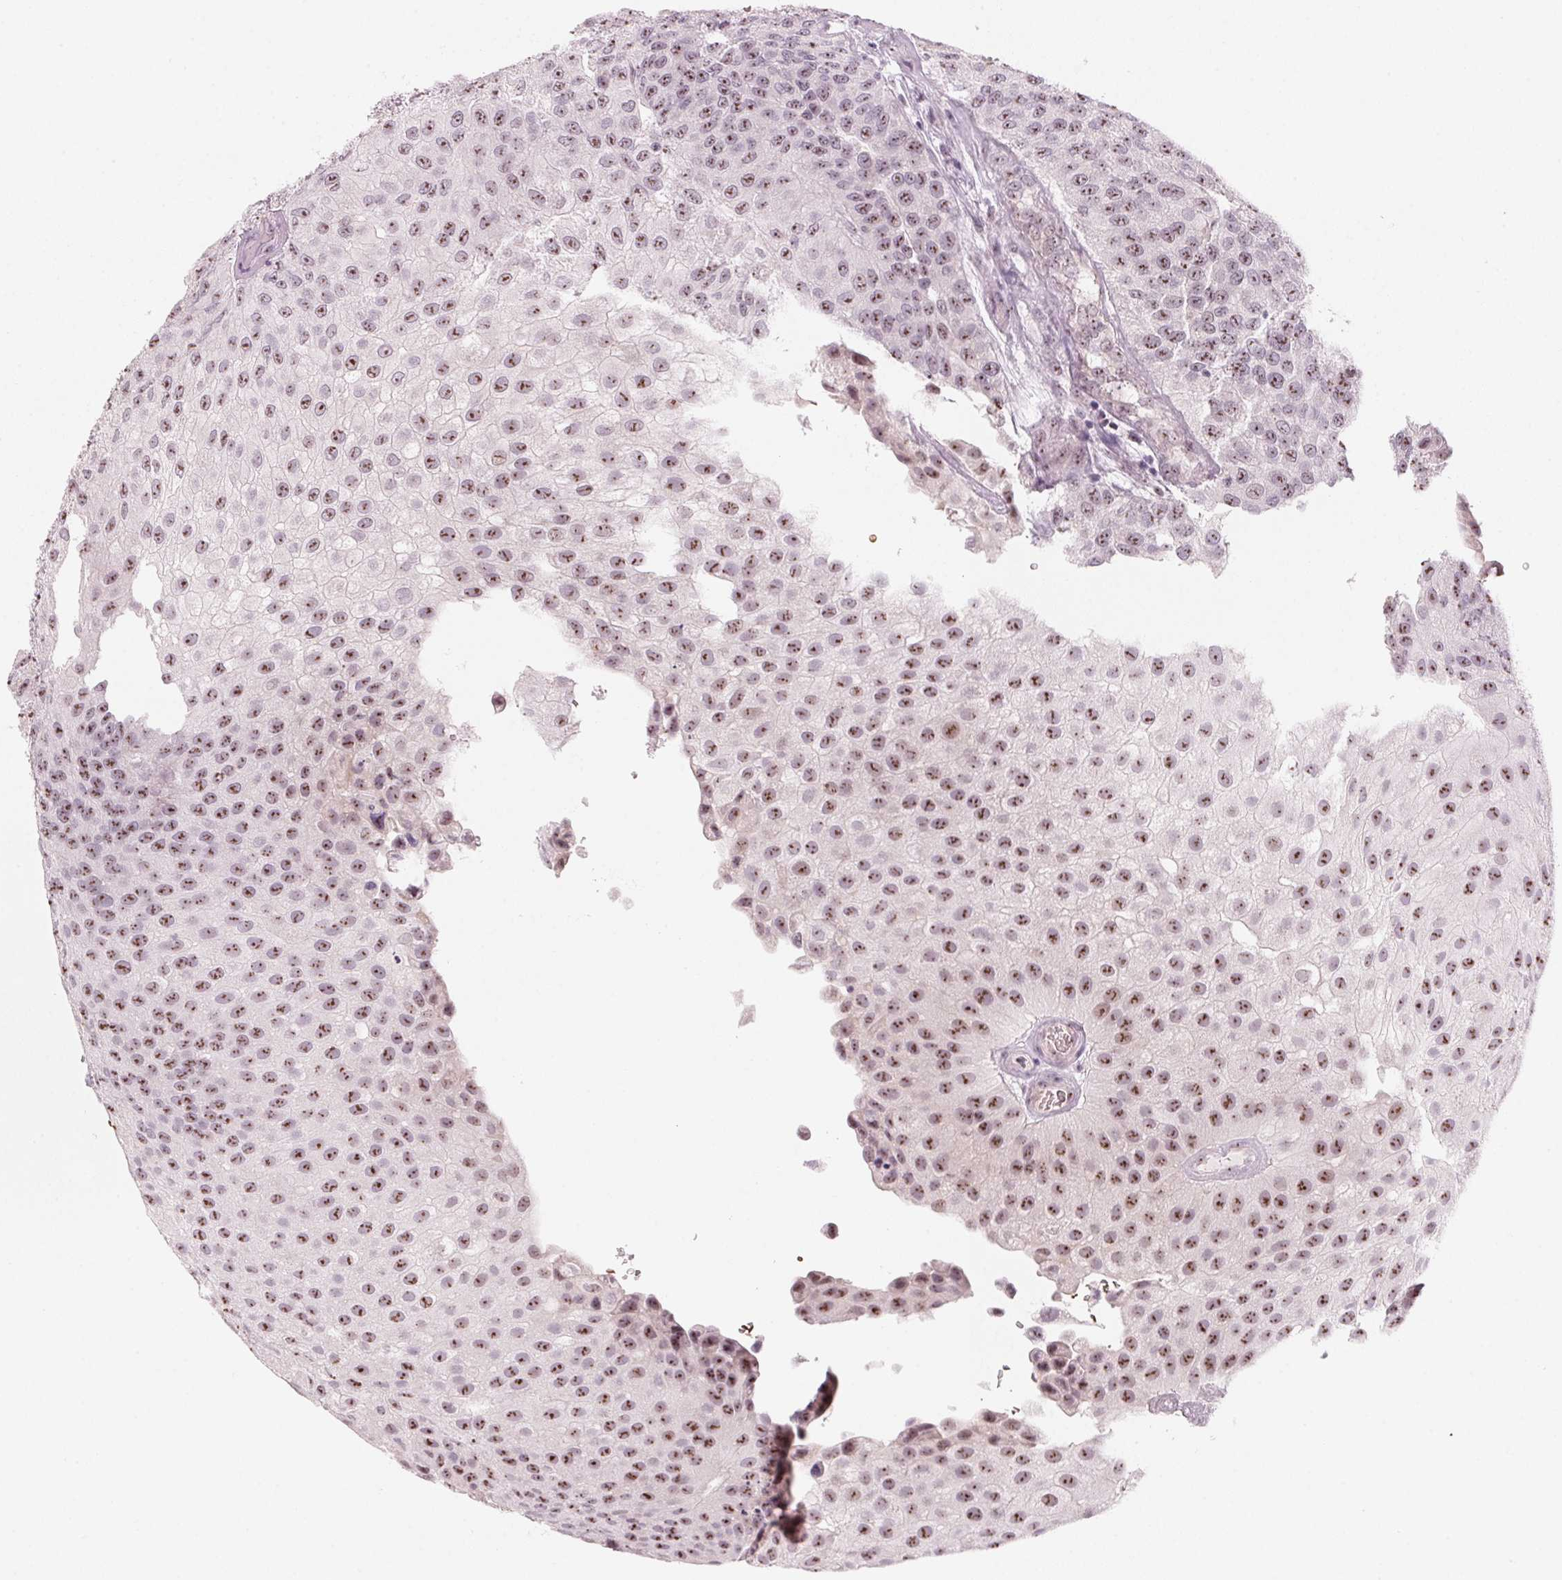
{"staining": {"intensity": "moderate", "quantity": ">75%", "location": "nuclear"}, "tissue": "urothelial cancer", "cell_type": "Tumor cells", "image_type": "cancer", "snomed": [{"axis": "morphology", "description": "Urothelial carcinoma, NOS"}, {"axis": "topography", "description": "Urinary bladder"}], "caption": "Tumor cells display medium levels of moderate nuclear positivity in approximately >75% of cells in human urothelial cancer.", "gene": "DNTTIP2", "patient": {"sex": "male", "age": 87}}